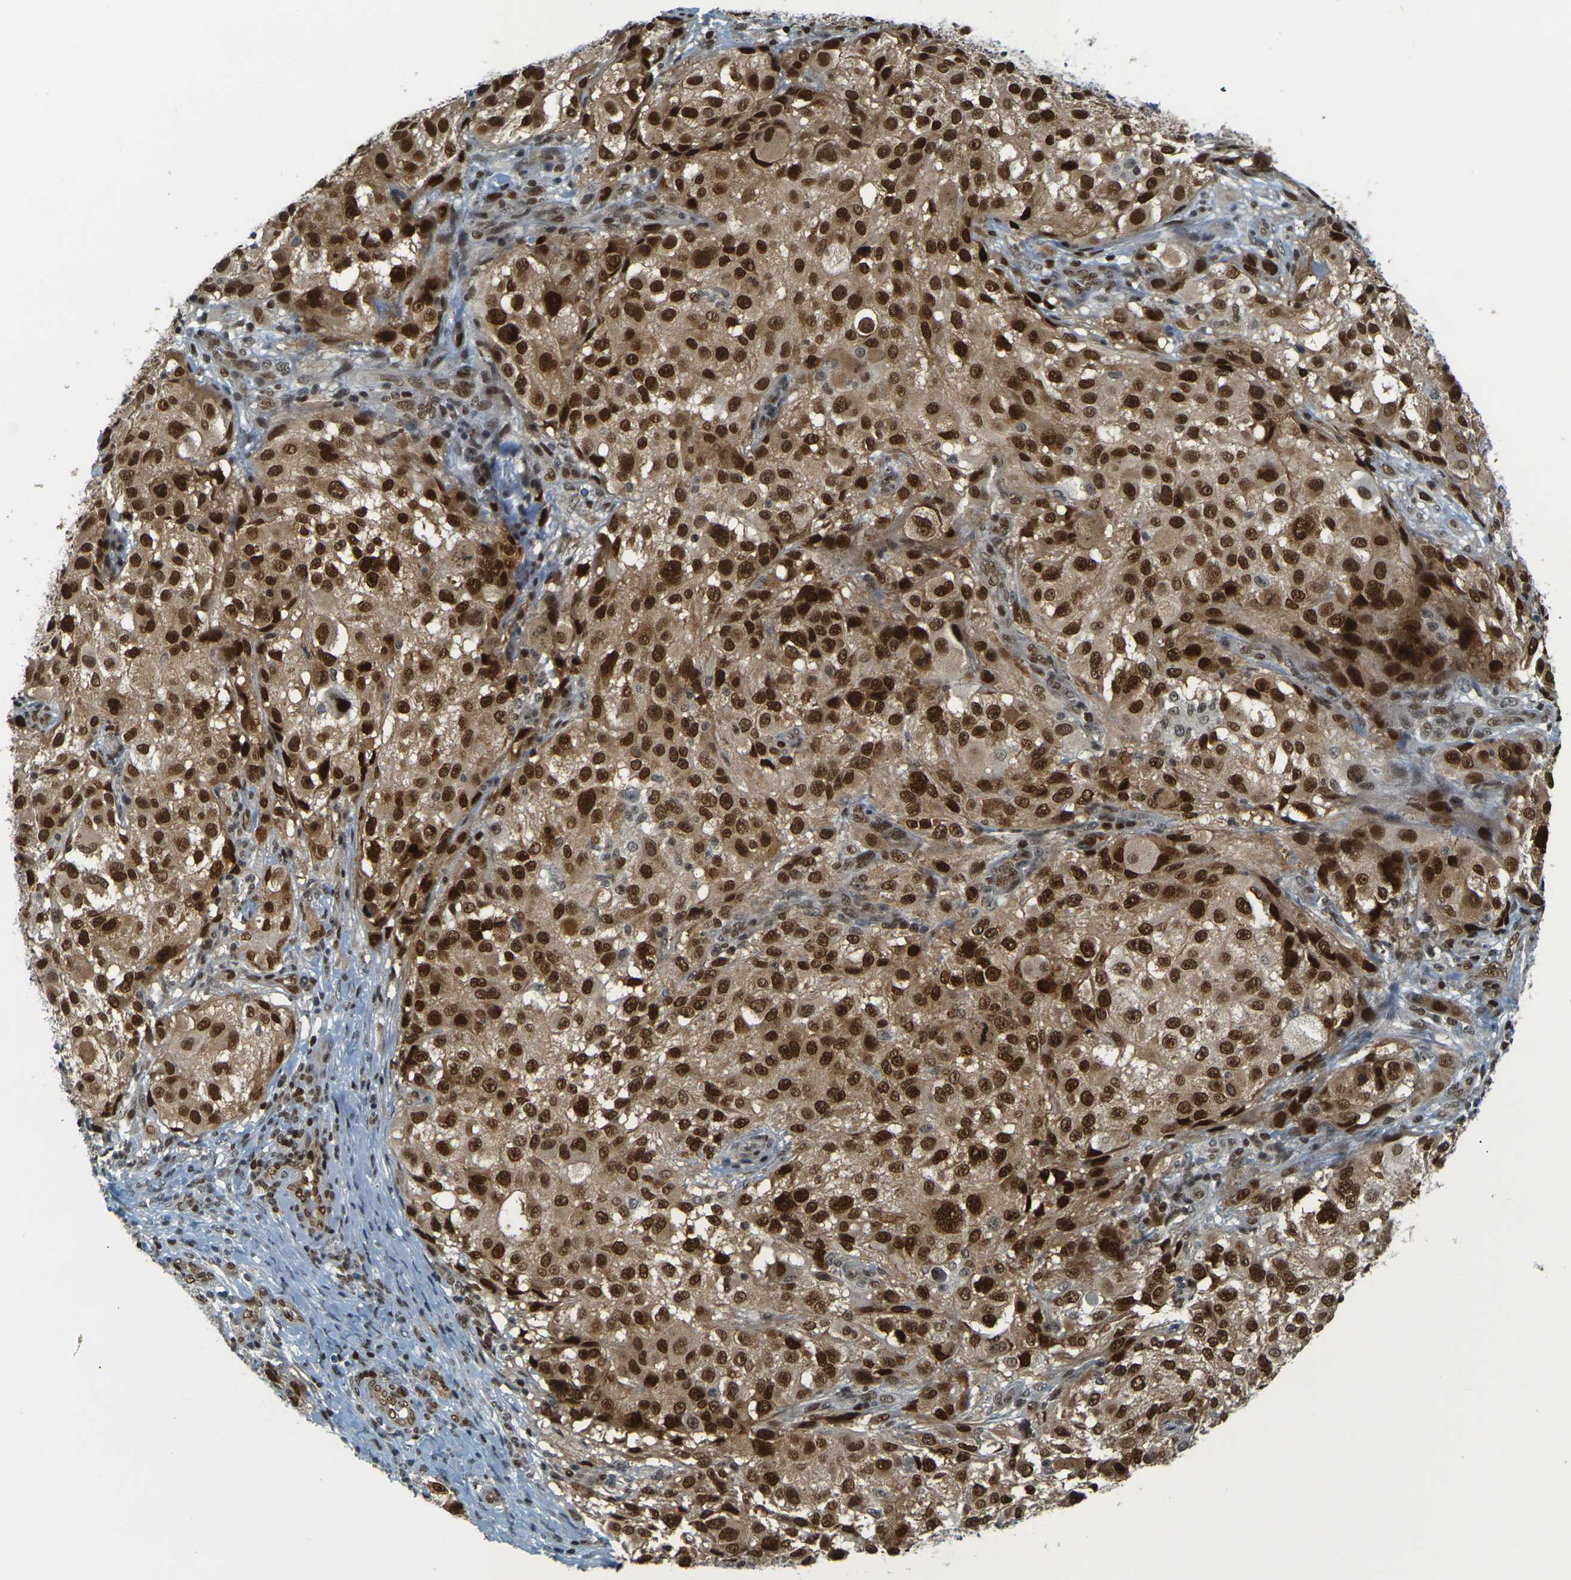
{"staining": {"intensity": "strong", "quantity": ">75%", "location": "cytoplasmic/membranous,nuclear"}, "tissue": "melanoma", "cell_type": "Tumor cells", "image_type": "cancer", "snomed": [{"axis": "morphology", "description": "Necrosis, NOS"}, {"axis": "morphology", "description": "Malignant melanoma, NOS"}, {"axis": "topography", "description": "Skin"}], "caption": "Strong cytoplasmic/membranous and nuclear expression for a protein is seen in about >75% of tumor cells of melanoma using immunohistochemistry (IHC).", "gene": "NHEJ1", "patient": {"sex": "female", "age": 87}}